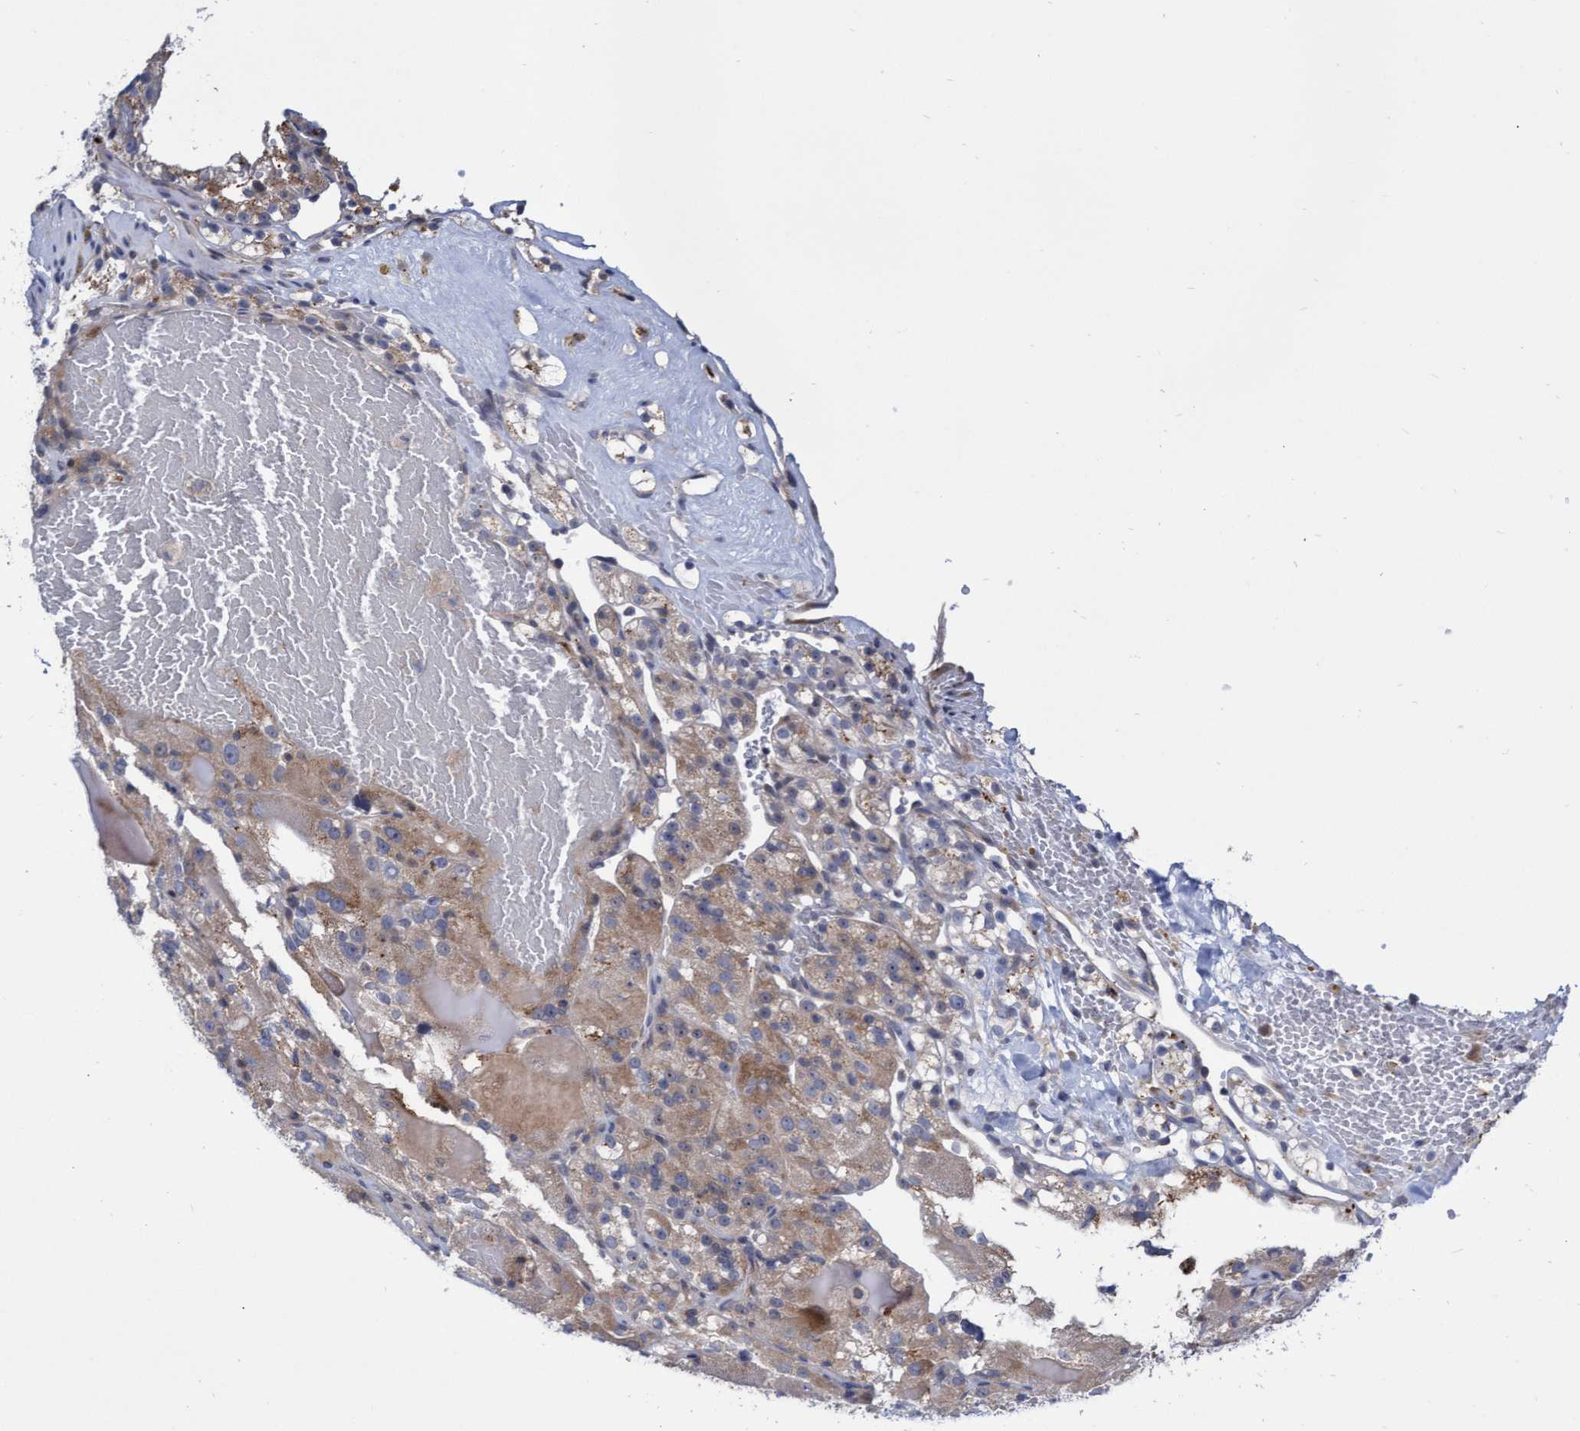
{"staining": {"intensity": "moderate", "quantity": ">75%", "location": "cytoplasmic/membranous,nuclear"}, "tissue": "renal cancer", "cell_type": "Tumor cells", "image_type": "cancer", "snomed": [{"axis": "morphology", "description": "Normal tissue, NOS"}, {"axis": "morphology", "description": "Adenocarcinoma, NOS"}, {"axis": "topography", "description": "Kidney"}], "caption": "Renal cancer (adenocarcinoma) stained with DAB (3,3'-diaminobenzidine) immunohistochemistry demonstrates medium levels of moderate cytoplasmic/membranous and nuclear positivity in approximately >75% of tumor cells.", "gene": "ABCF2", "patient": {"sex": "male", "age": 61}}